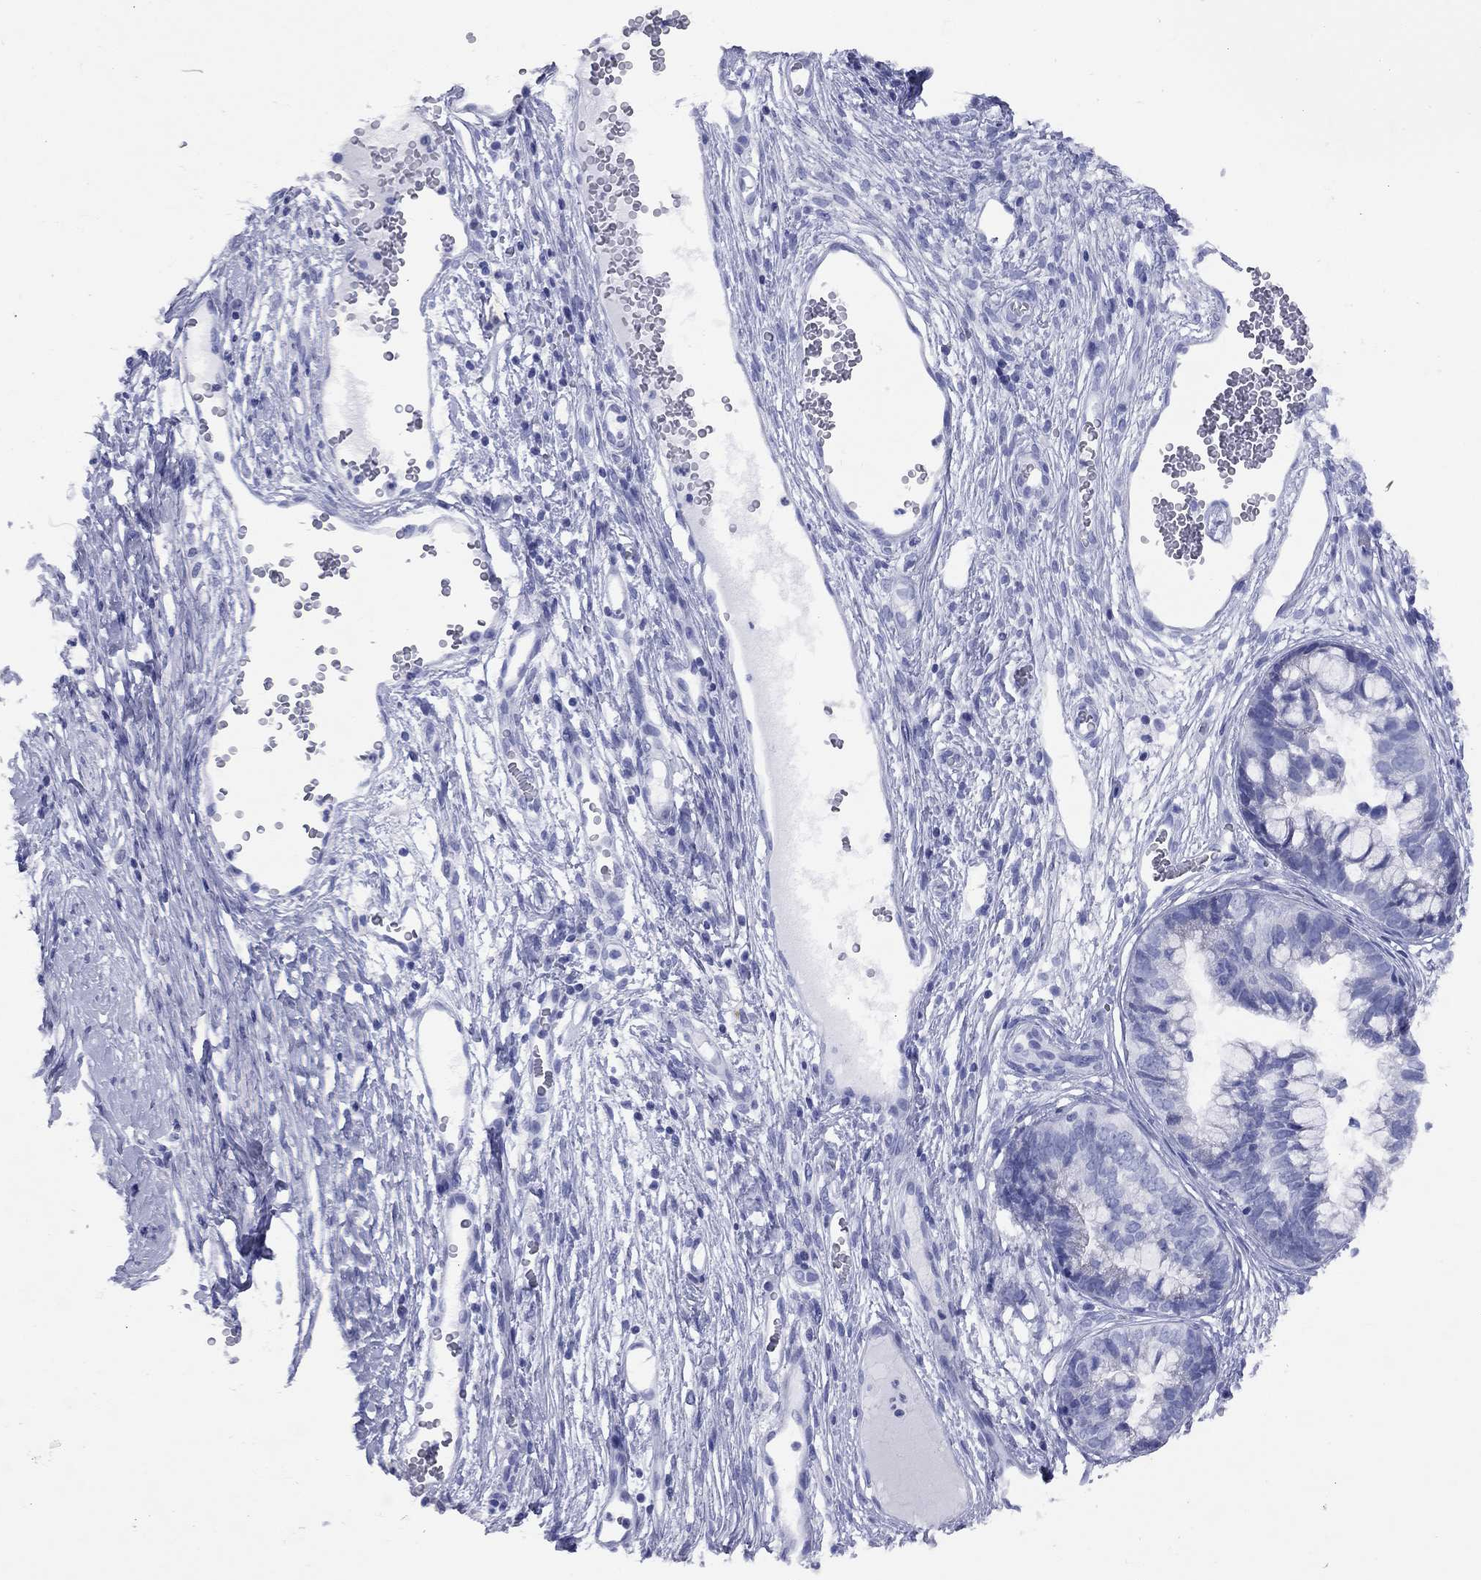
{"staining": {"intensity": "negative", "quantity": "none", "location": "none"}, "tissue": "cervical cancer", "cell_type": "Tumor cells", "image_type": "cancer", "snomed": [{"axis": "morphology", "description": "Adenocarcinoma, NOS"}, {"axis": "topography", "description": "Cervix"}], "caption": "Immunohistochemistry photomicrograph of neoplastic tissue: cervical cancer (adenocarcinoma) stained with DAB (3,3'-diaminobenzidine) displays no significant protein expression in tumor cells.", "gene": "CCNA1", "patient": {"sex": "female", "age": 44}}